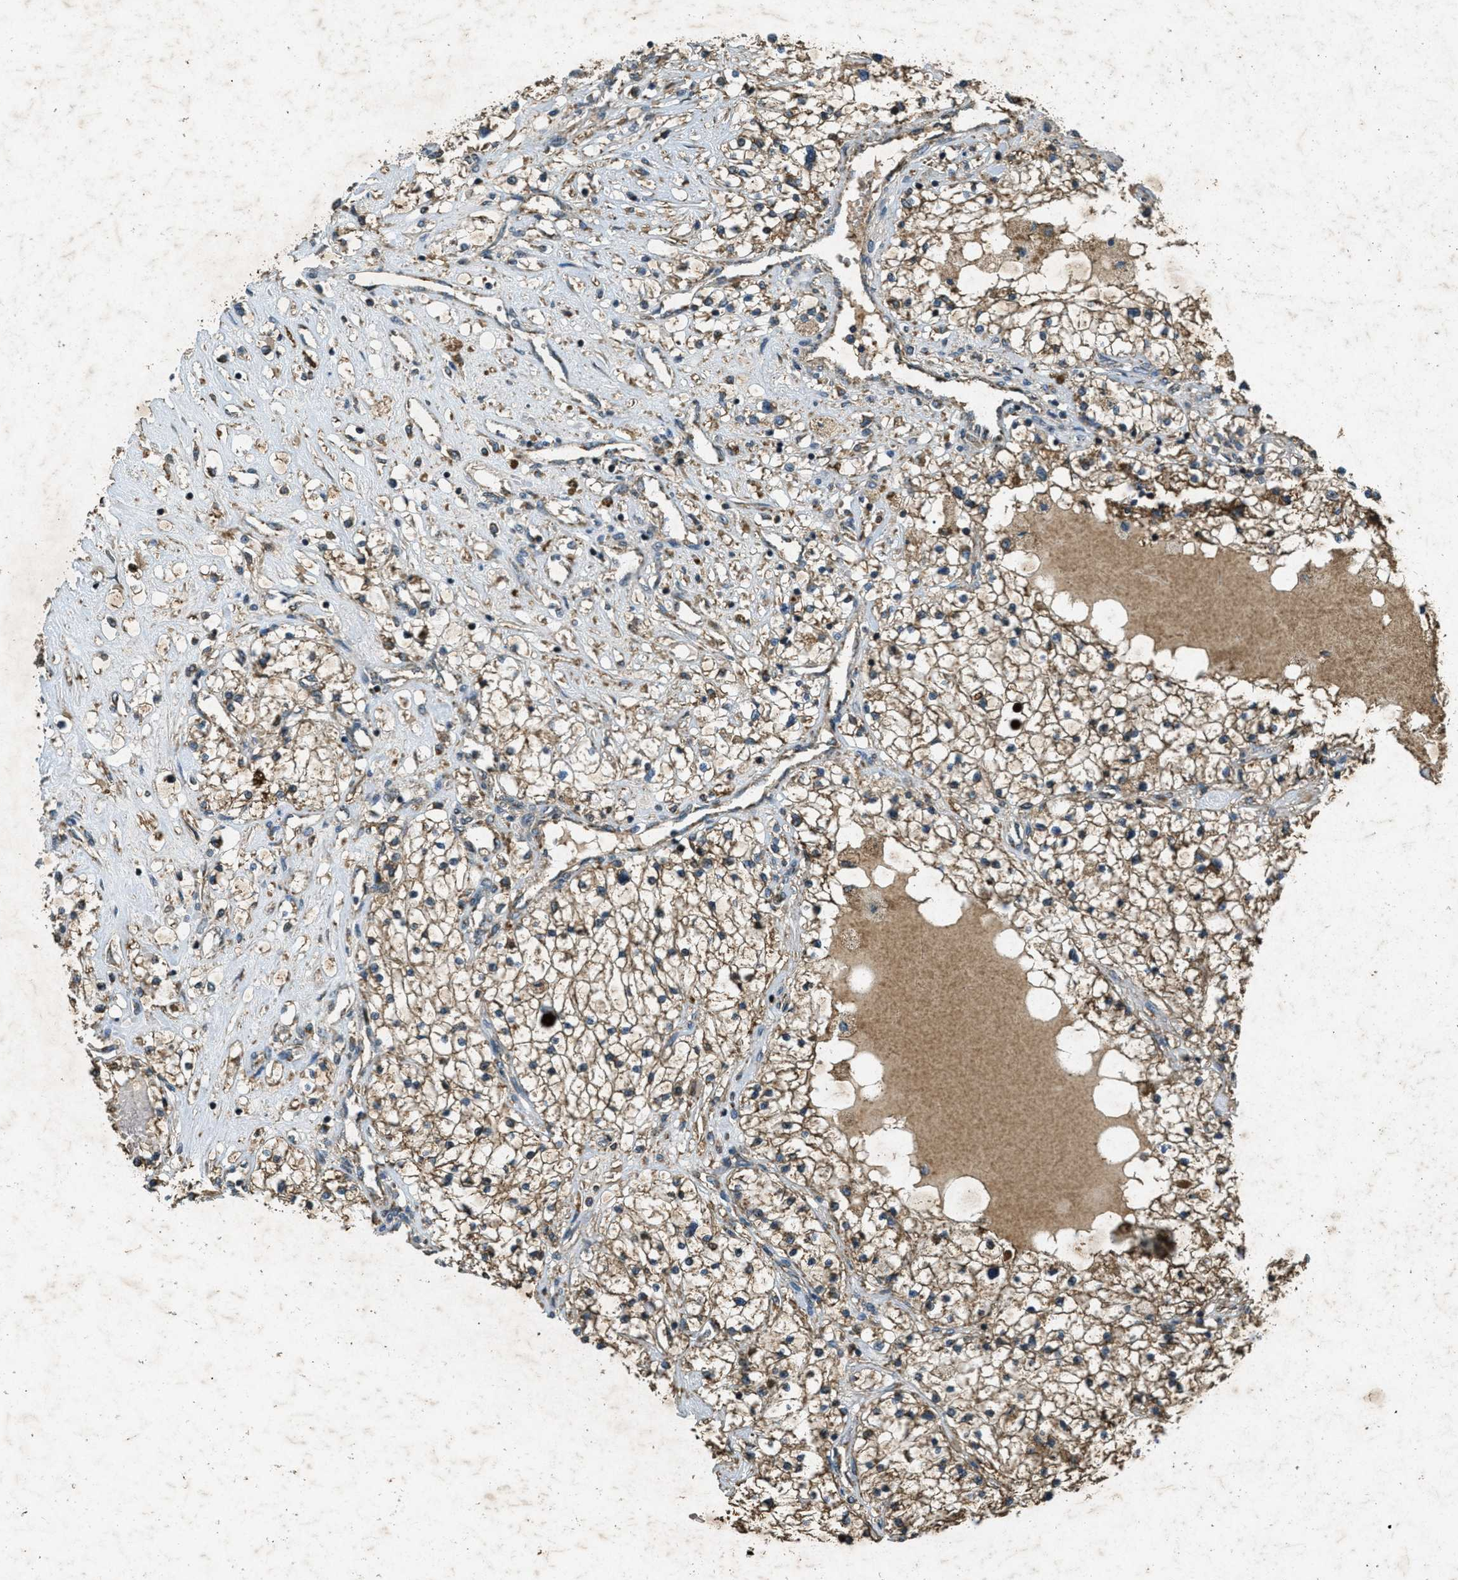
{"staining": {"intensity": "moderate", "quantity": ">75%", "location": "cytoplasmic/membranous"}, "tissue": "renal cancer", "cell_type": "Tumor cells", "image_type": "cancer", "snomed": [{"axis": "morphology", "description": "Adenocarcinoma, NOS"}, {"axis": "topography", "description": "Kidney"}], "caption": "IHC staining of adenocarcinoma (renal), which reveals medium levels of moderate cytoplasmic/membranous staining in approximately >75% of tumor cells indicating moderate cytoplasmic/membranous protein positivity. The staining was performed using DAB (brown) for protein detection and nuclei were counterstained in hematoxylin (blue).", "gene": "PPP1R15A", "patient": {"sex": "male", "age": 68}}